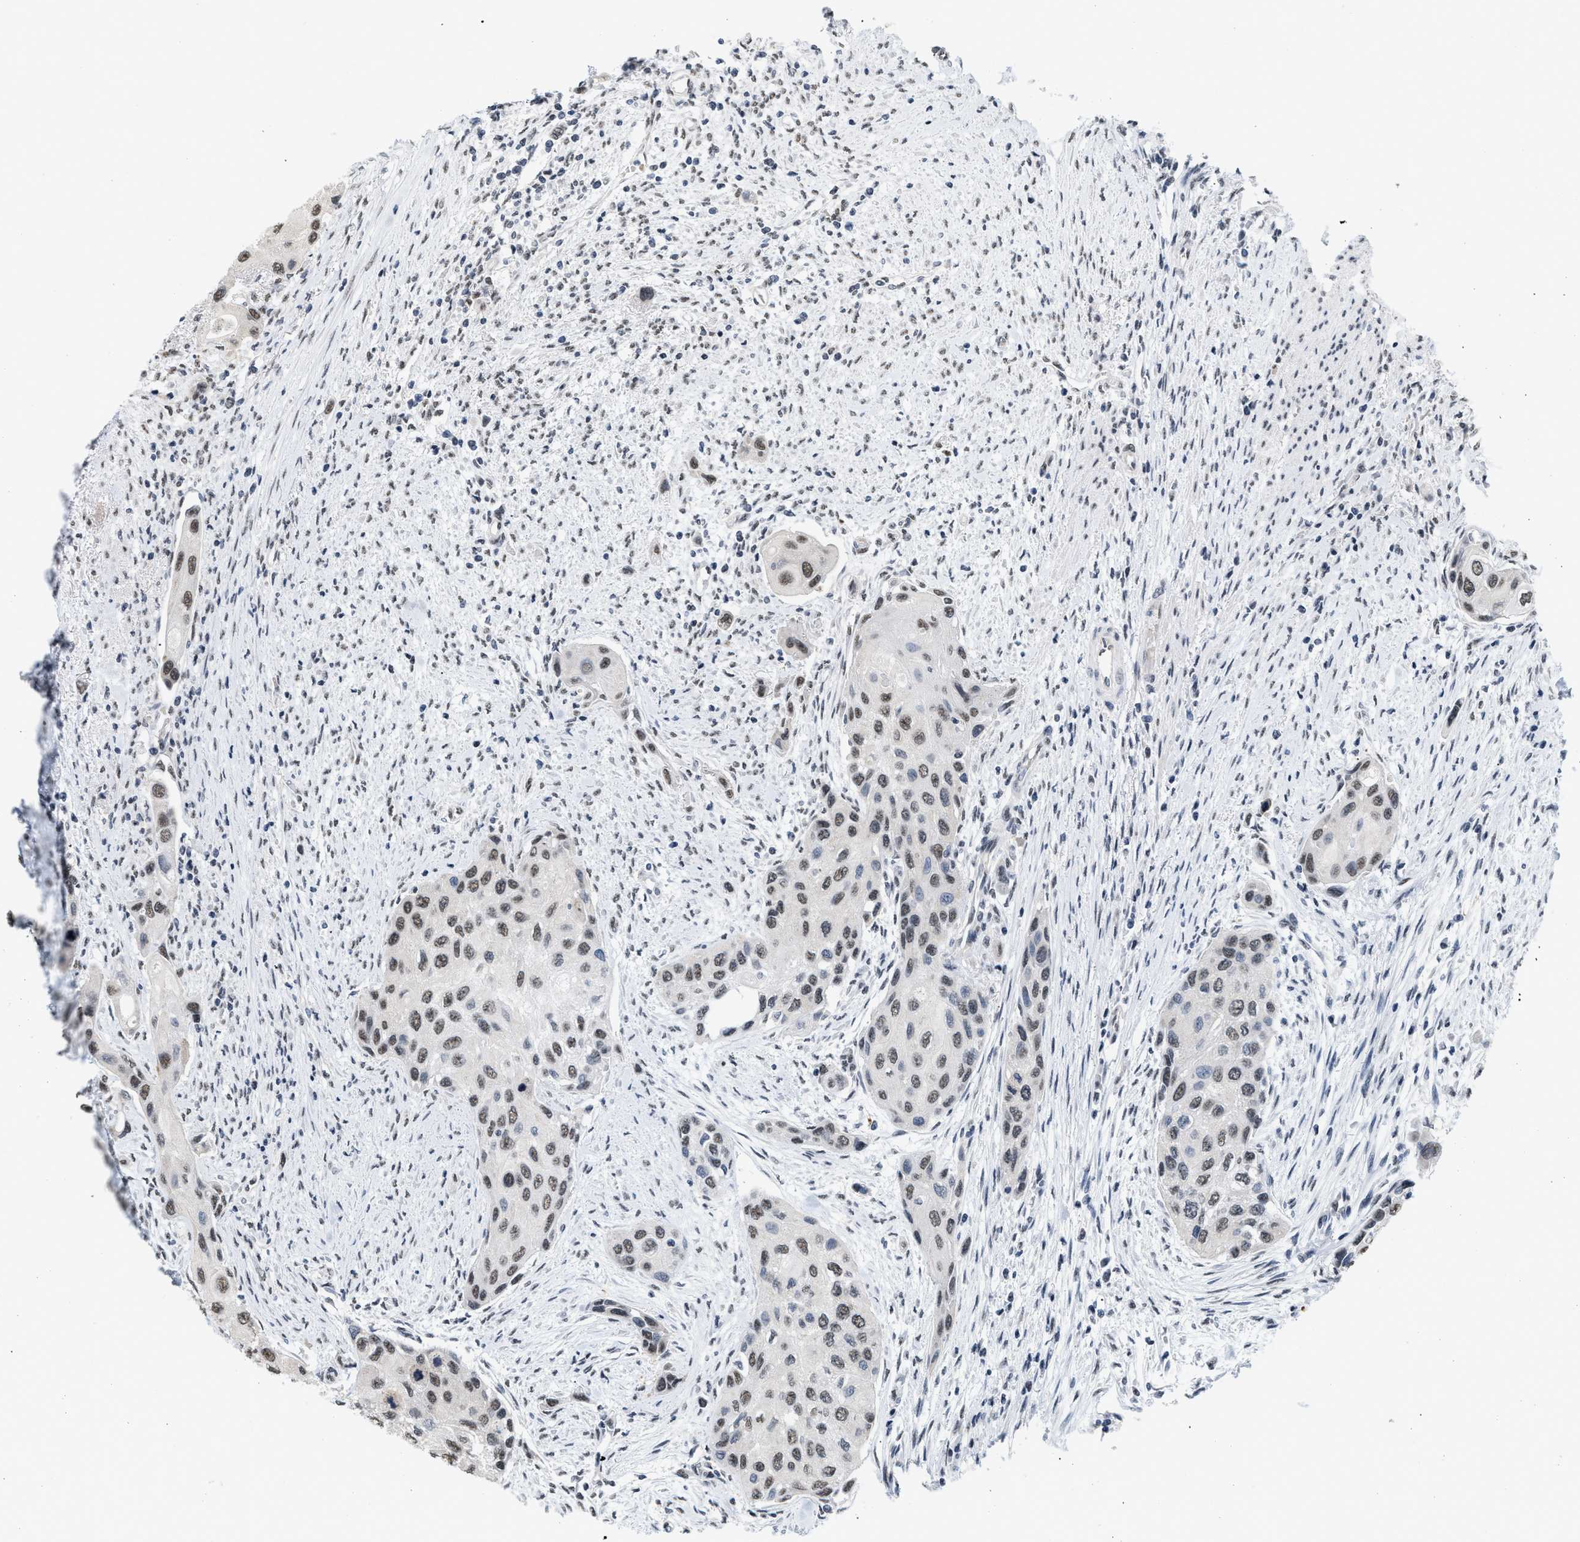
{"staining": {"intensity": "weak", "quantity": ">75%", "location": "nuclear"}, "tissue": "urothelial cancer", "cell_type": "Tumor cells", "image_type": "cancer", "snomed": [{"axis": "morphology", "description": "Urothelial carcinoma, High grade"}, {"axis": "topography", "description": "Urinary bladder"}], "caption": "IHC (DAB (3,3'-diaminobenzidine)) staining of high-grade urothelial carcinoma displays weak nuclear protein staining in about >75% of tumor cells.", "gene": "RAF1", "patient": {"sex": "female", "age": 56}}